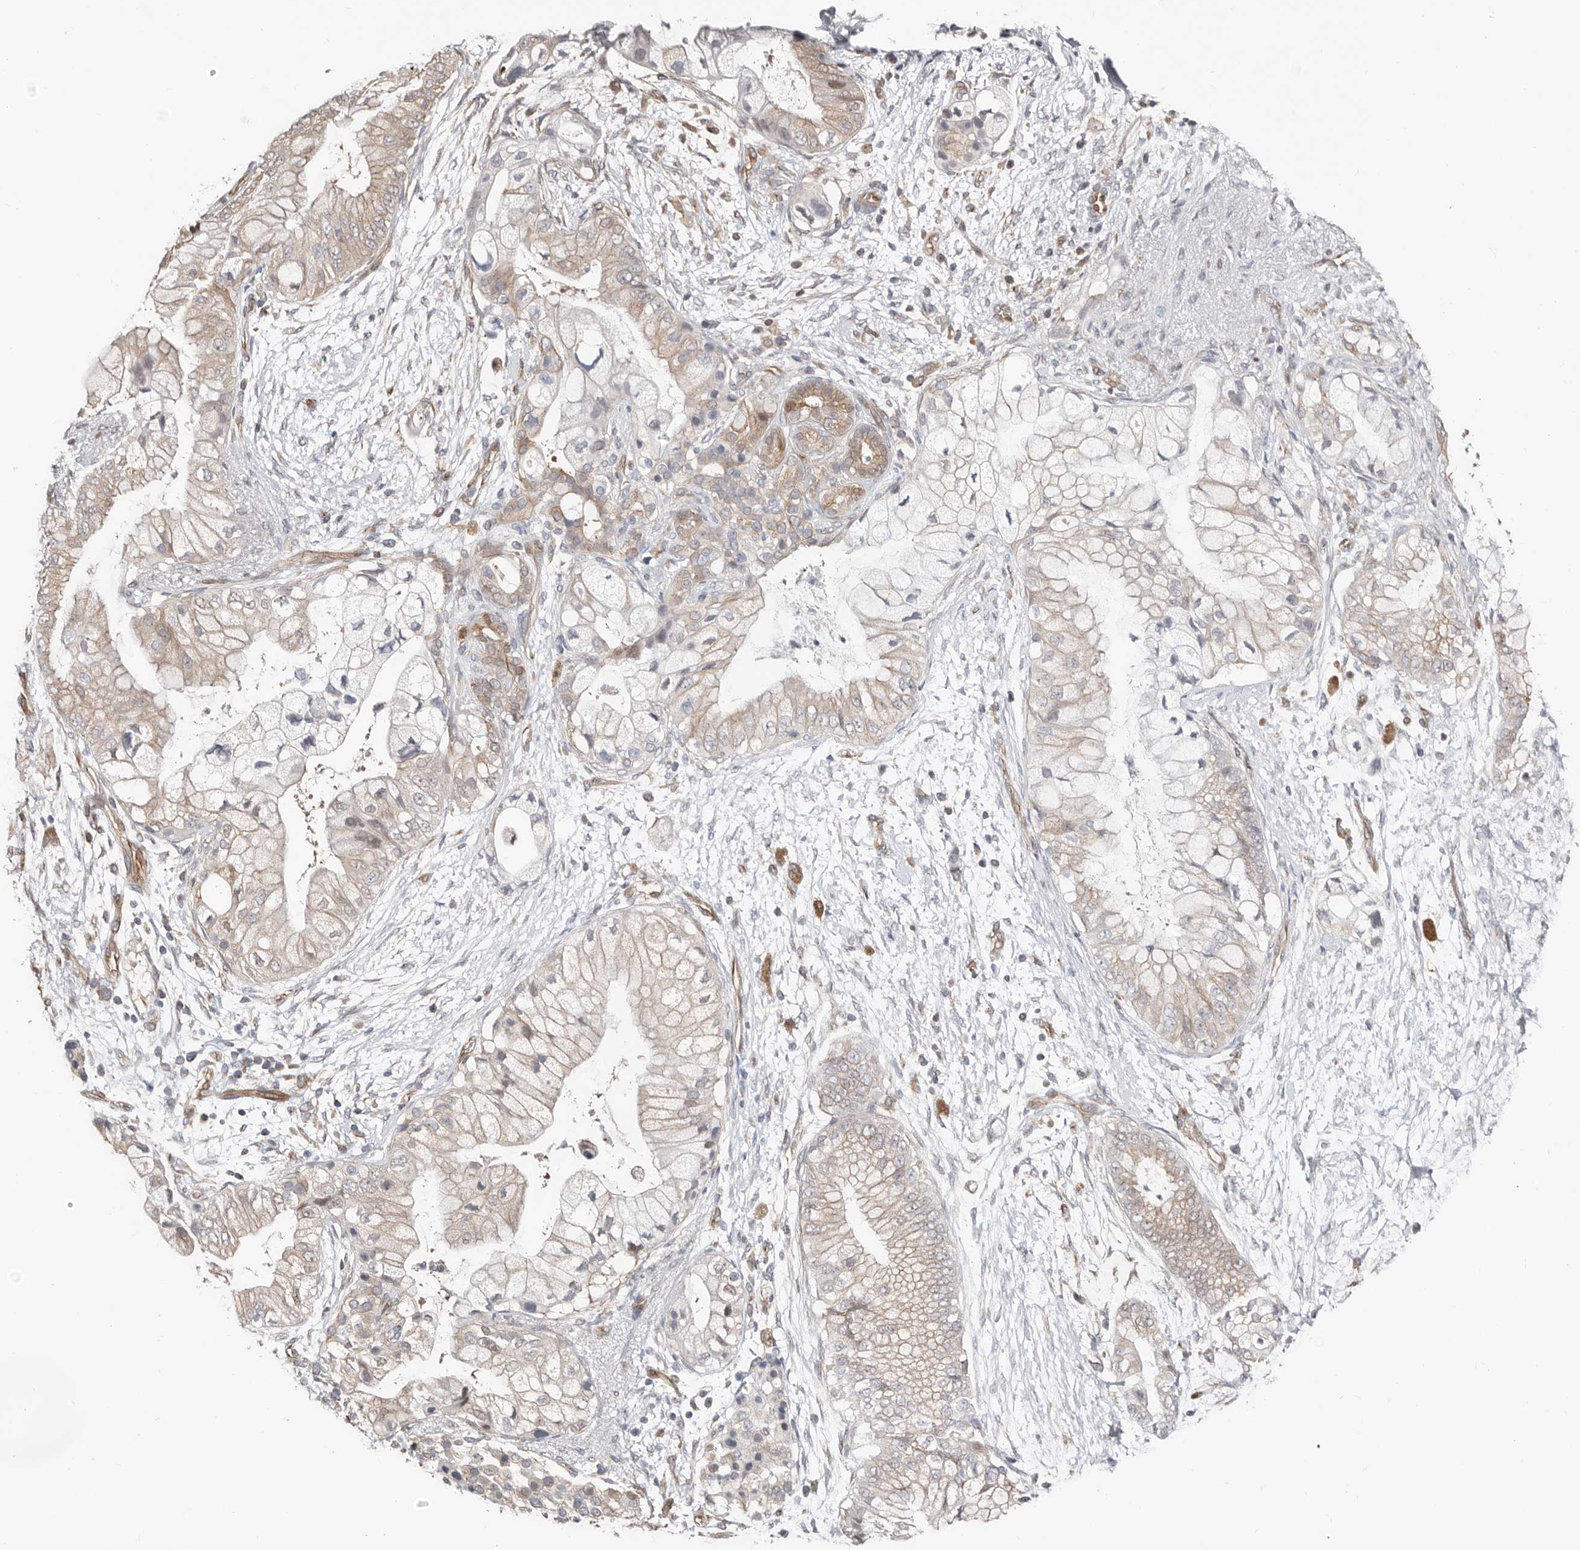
{"staining": {"intensity": "weak", "quantity": ">75%", "location": "cytoplasmic/membranous"}, "tissue": "pancreatic cancer", "cell_type": "Tumor cells", "image_type": "cancer", "snomed": [{"axis": "morphology", "description": "Adenocarcinoma, NOS"}, {"axis": "topography", "description": "Pancreas"}], "caption": "Protein expression by IHC exhibits weak cytoplasmic/membranous expression in about >75% of tumor cells in pancreatic cancer. (Brightfield microscopy of DAB IHC at high magnification).", "gene": "ASRGL1", "patient": {"sex": "male", "age": 53}}